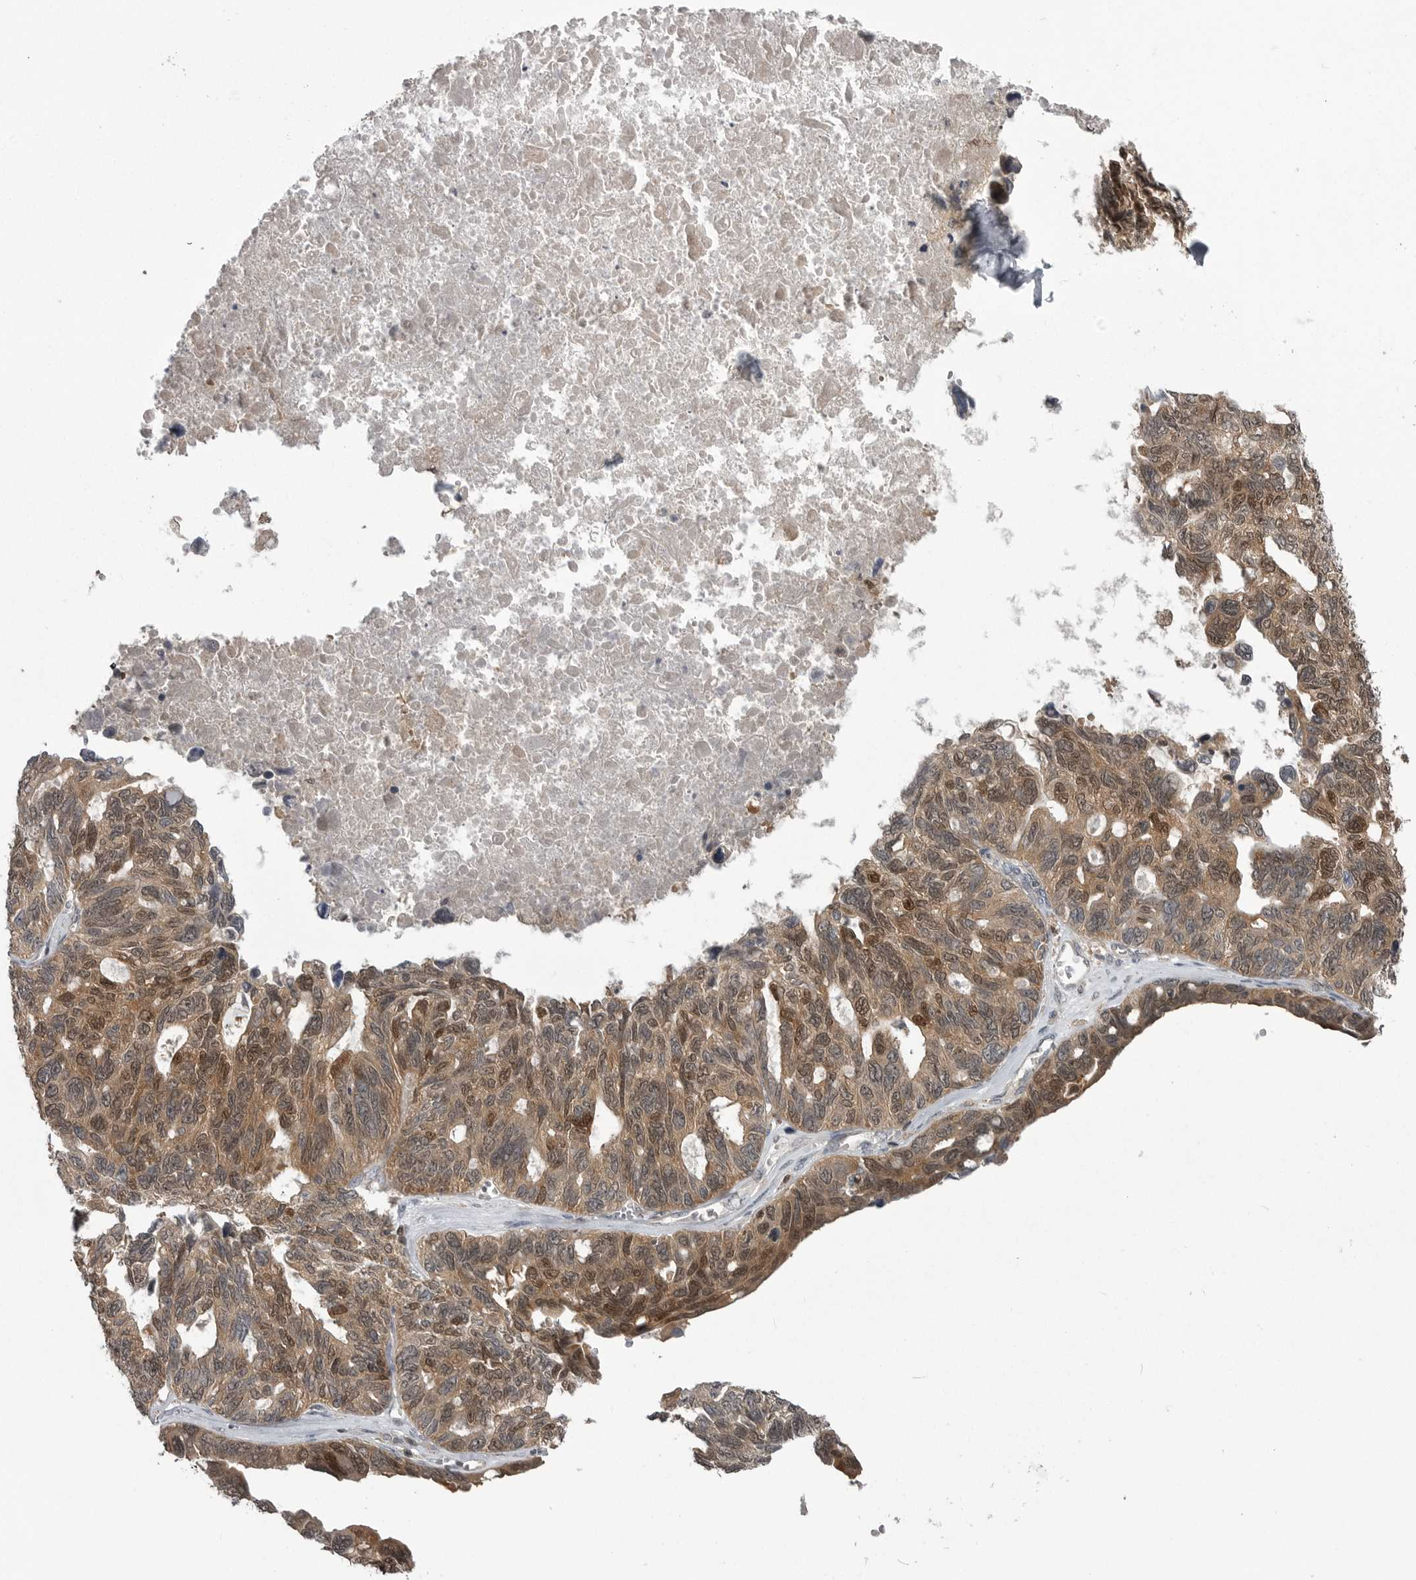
{"staining": {"intensity": "moderate", "quantity": ">75%", "location": "cytoplasmic/membranous,nuclear"}, "tissue": "ovarian cancer", "cell_type": "Tumor cells", "image_type": "cancer", "snomed": [{"axis": "morphology", "description": "Cystadenocarcinoma, serous, NOS"}, {"axis": "topography", "description": "Ovary"}], "caption": "Ovarian serous cystadenocarcinoma was stained to show a protein in brown. There is medium levels of moderate cytoplasmic/membranous and nuclear staining in approximately >75% of tumor cells.", "gene": "MAPK13", "patient": {"sex": "female", "age": 79}}